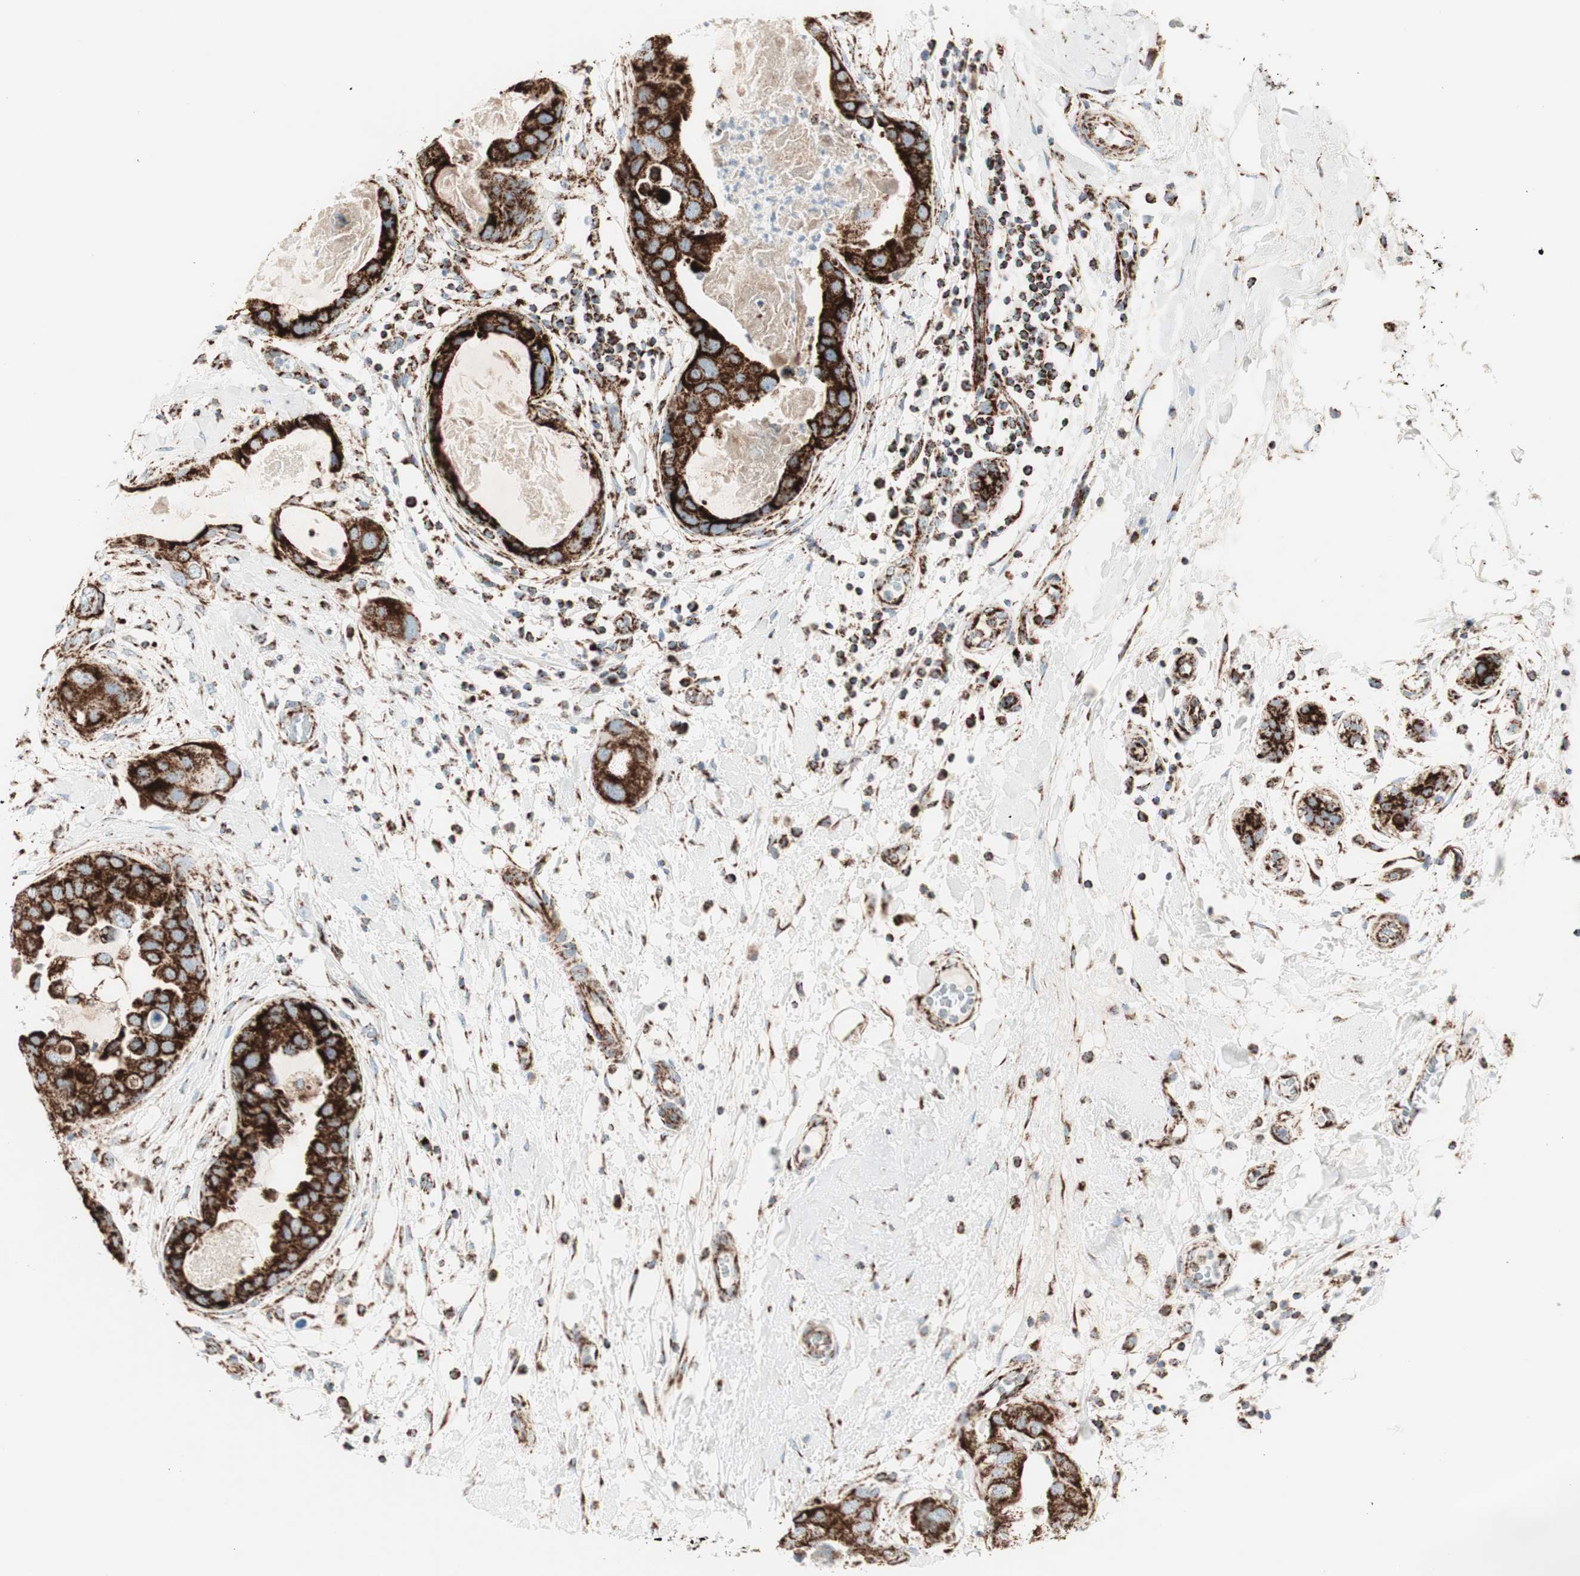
{"staining": {"intensity": "strong", "quantity": ">75%", "location": "cytoplasmic/membranous"}, "tissue": "breast cancer", "cell_type": "Tumor cells", "image_type": "cancer", "snomed": [{"axis": "morphology", "description": "Duct carcinoma"}, {"axis": "topography", "description": "Breast"}], "caption": "About >75% of tumor cells in human breast cancer show strong cytoplasmic/membranous protein expression as visualized by brown immunohistochemical staining.", "gene": "TOMM20", "patient": {"sex": "female", "age": 40}}